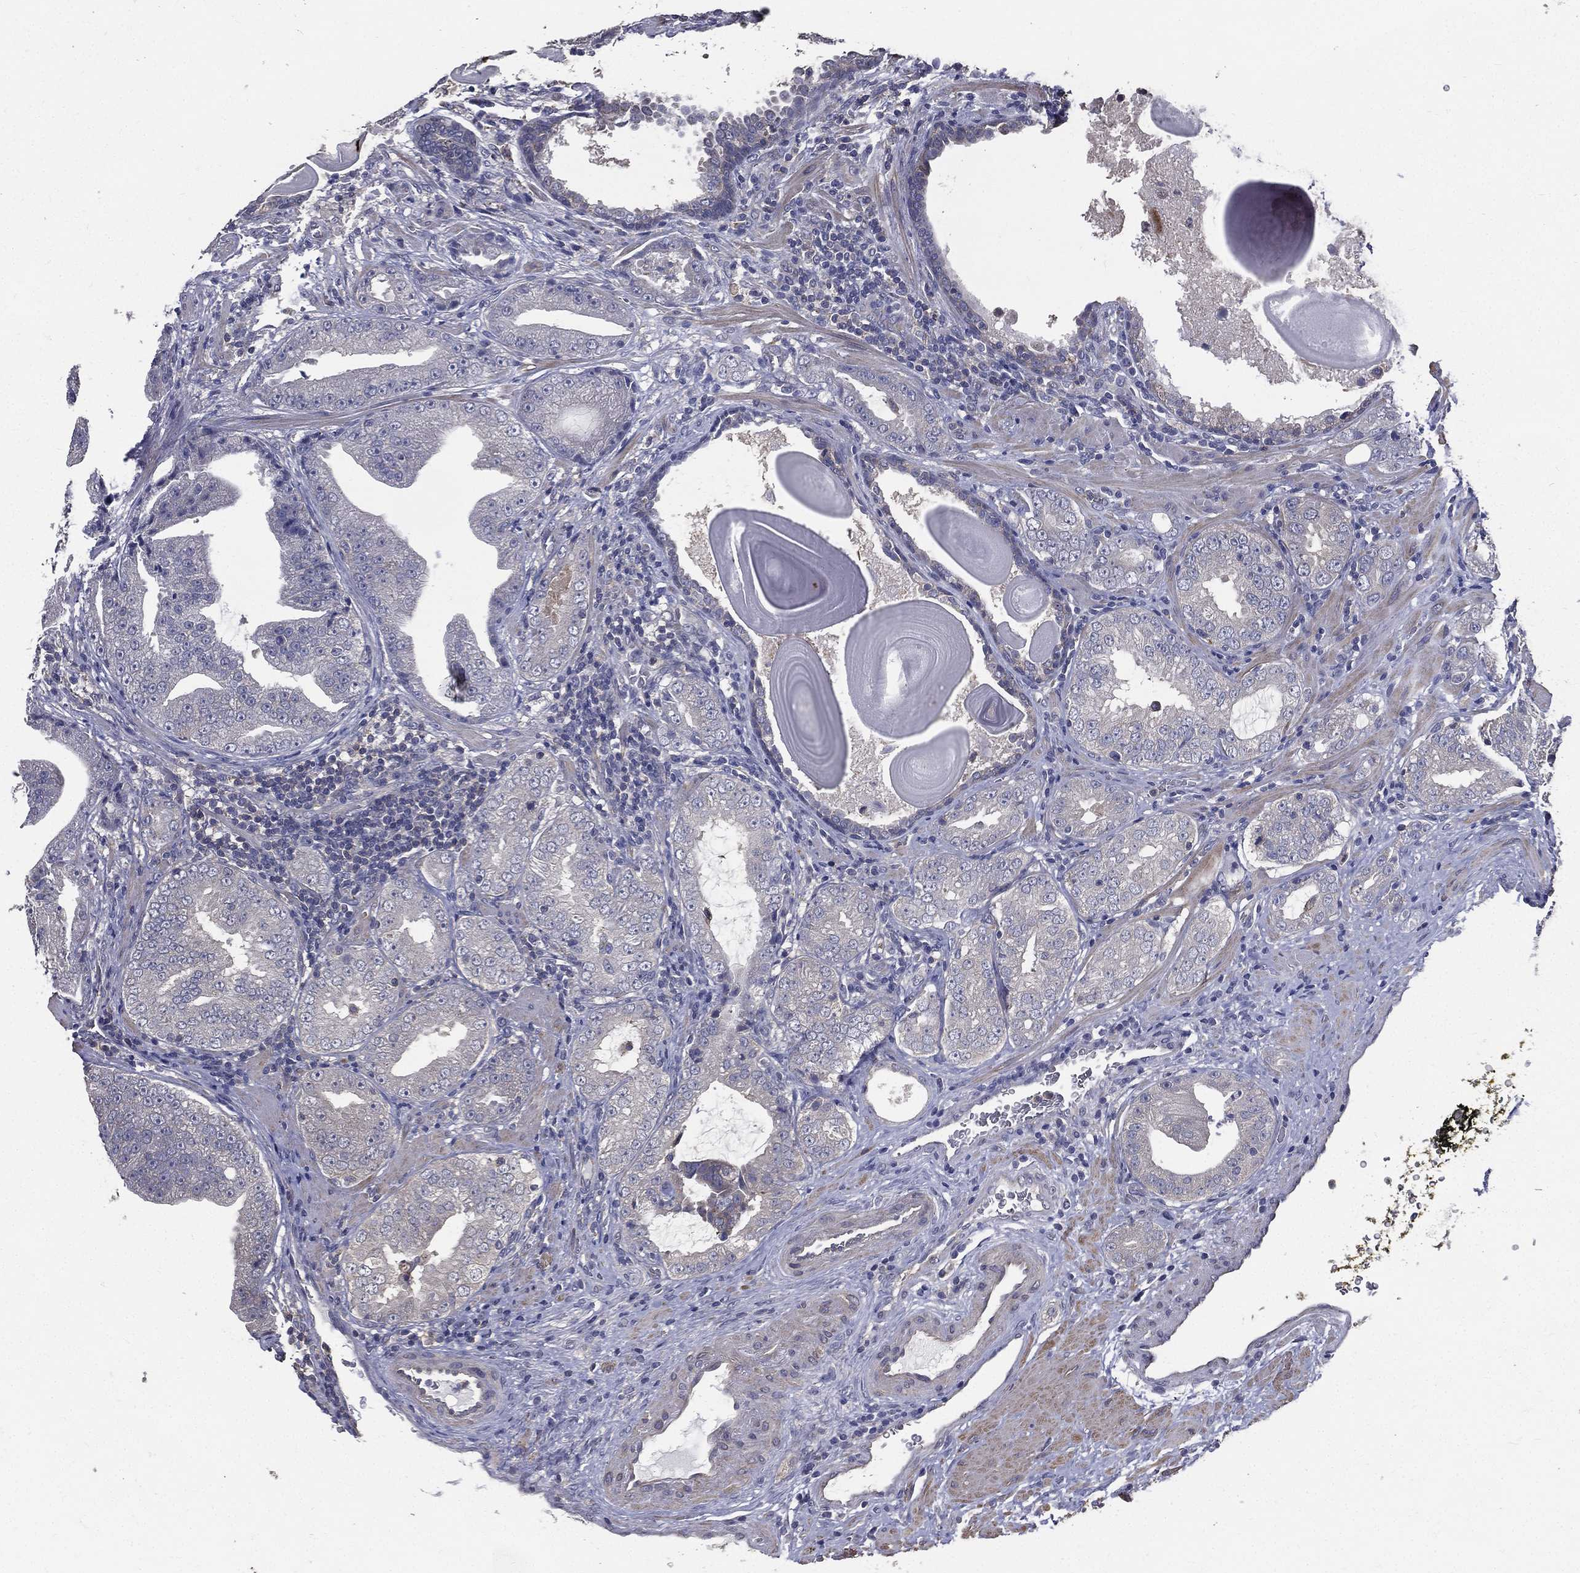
{"staining": {"intensity": "negative", "quantity": "none", "location": "none"}, "tissue": "prostate cancer", "cell_type": "Tumor cells", "image_type": "cancer", "snomed": [{"axis": "morphology", "description": "Adenocarcinoma, Low grade"}, {"axis": "topography", "description": "Prostate"}], "caption": "Prostate low-grade adenocarcinoma was stained to show a protein in brown. There is no significant staining in tumor cells.", "gene": "SERPINB2", "patient": {"sex": "male", "age": 62}}